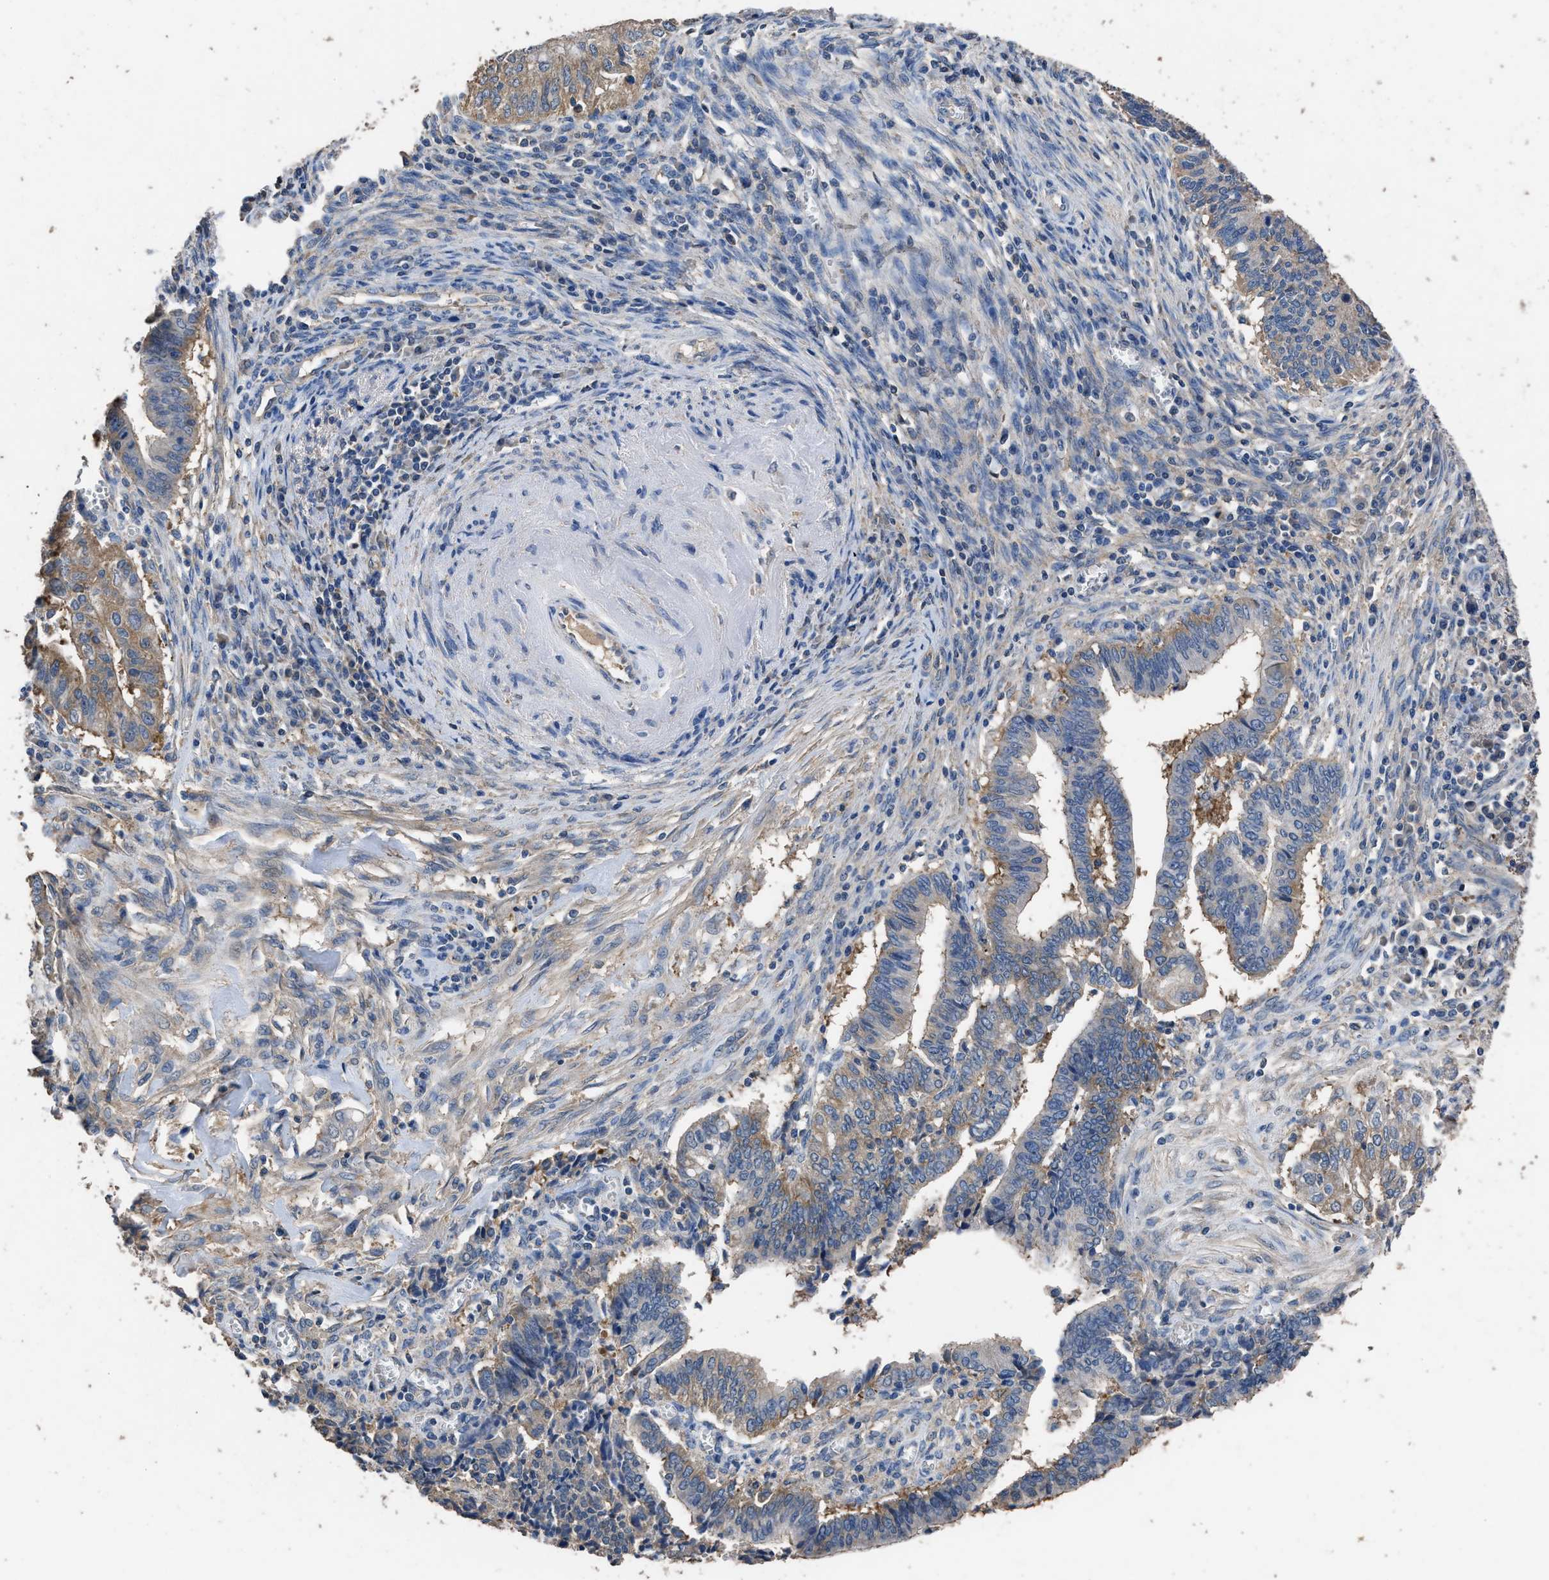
{"staining": {"intensity": "weak", "quantity": "<25%", "location": "cytoplasmic/membranous"}, "tissue": "cervical cancer", "cell_type": "Tumor cells", "image_type": "cancer", "snomed": [{"axis": "morphology", "description": "Adenocarcinoma, NOS"}, {"axis": "topography", "description": "Cervix"}], "caption": "This image is of adenocarcinoma (cervical) stained with immunohistochemistry (IHC) to label a protein in brown with the nuclei are counter-stained blue. There is no expression in tumor cells. The staining is performed using DAB brown chromogen with nuclei counter-stained in using hematoxylin.", "gene": "ITSN1", "patient": {"sex": "female", "age": 44}}